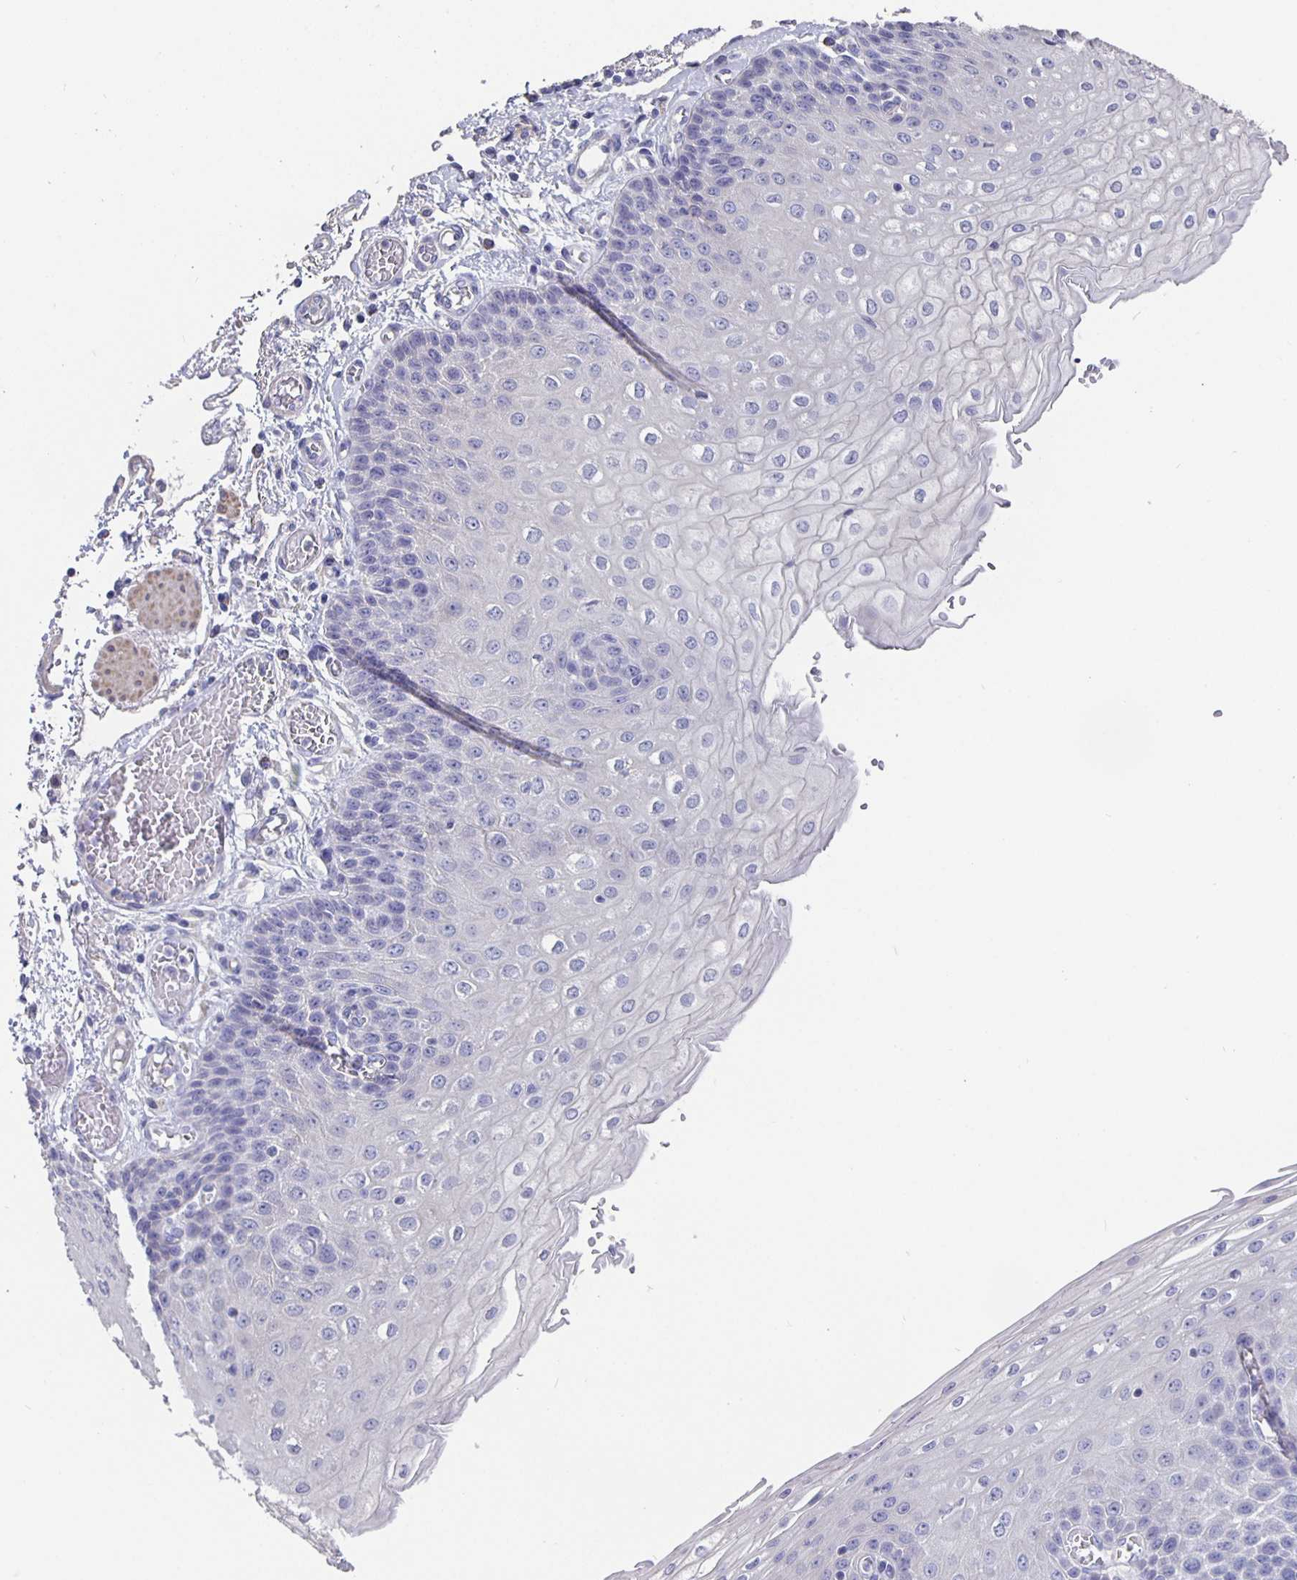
{"staining": {"intensity": "negative", "quantity": "none", "location": "none"}, "tissue": "esophagus", "cell_type": "Squamous epithelial cells", "image_type": "normal", "snomed": [{"axis": "morphology", "description": "Normal tissue, NOS"}, {"axis": "morphology", "description": "Adenocarcinoma, NOS"}, {"axis": "topography", "description": "Esophagus"}], "caption": "Immunohistochemistry image of normal esophagus: esophagus stained with DAB displays no significant protein positivity in squamous epithelial cells. Nuclei are stained in blue.", "gene": "CFAP74", "patient": {"sex": "male", "age": 81}}